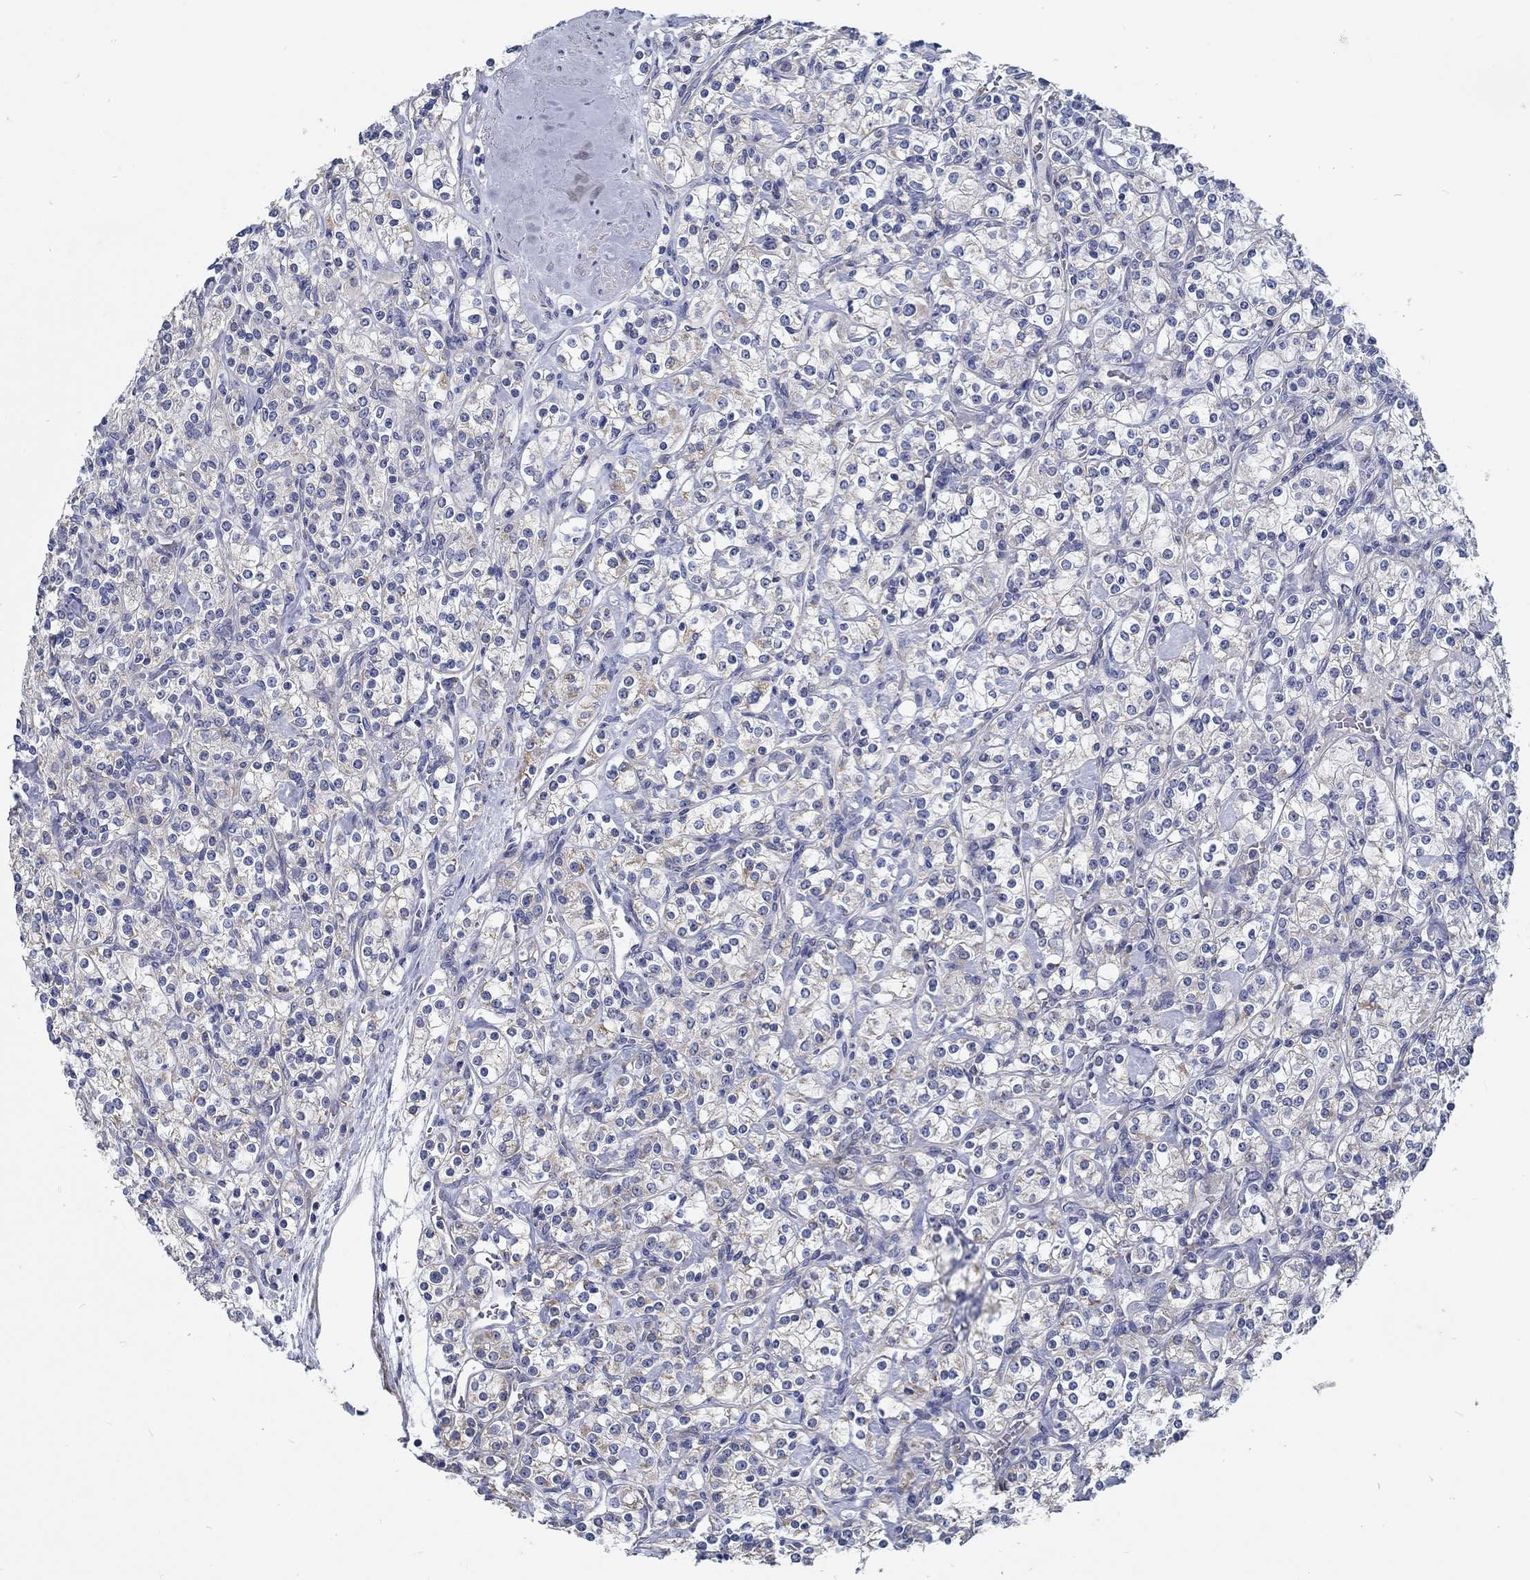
{"staining": {"intensity": "weak", "quantity": "25%-75%", "location": "cytoplasmic/membranous"}, "tissue": "renal cancer", "cell_type": "Tumor cells", "image_type": "cancer", "snomed": [{"axis": "morphology", "description": "Adenocarcinoma, NOS"}, {"axis": "topography", "description": "Kidney"}], "caption": "Renal cancer tissue reveals weak cytoplasmic/membranous staining in about 25%-75% of tumor cells, visualized by immunohistochemistry.", "gene": "MYBPC1", "patient": {"sex": "male", "age": 77}}